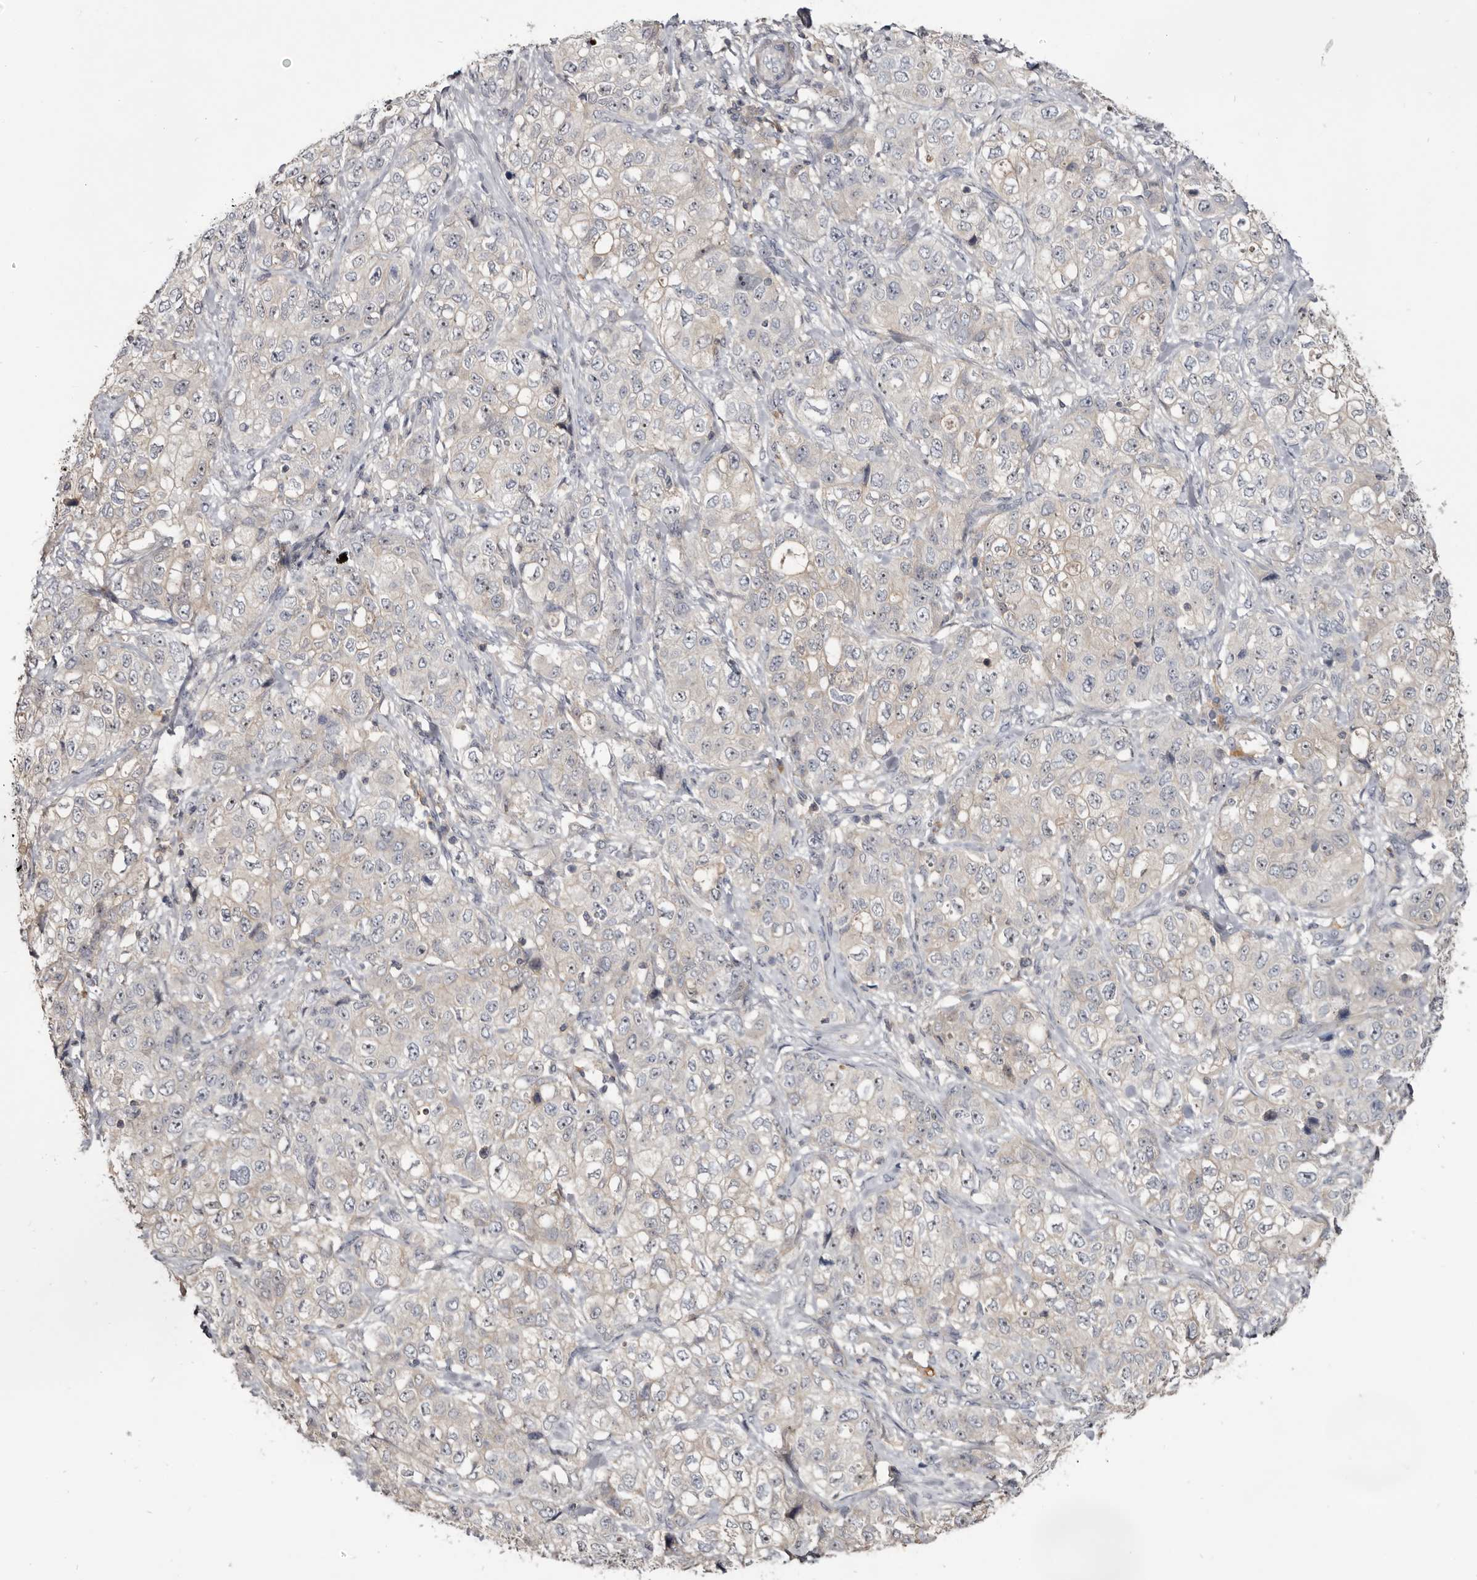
{"staining": {"intensity": "negative", "quantity": "none", "location": "none"}, "tissue": "stomach cancer", "cell_type": "Tumor cells", "image_type": "cancer", "snomed": [{"axis": "morphology", "description": "Adenocarcinoma, NOS"}, {"axis": "topography", "description": "Stomach"}], "caption": "Stomach cancer was stained to show a protein in brown. There is no significant positivity in tumor cells.", "gene": "TTC39A", "patient": {"sex": "male", "age": 48}}